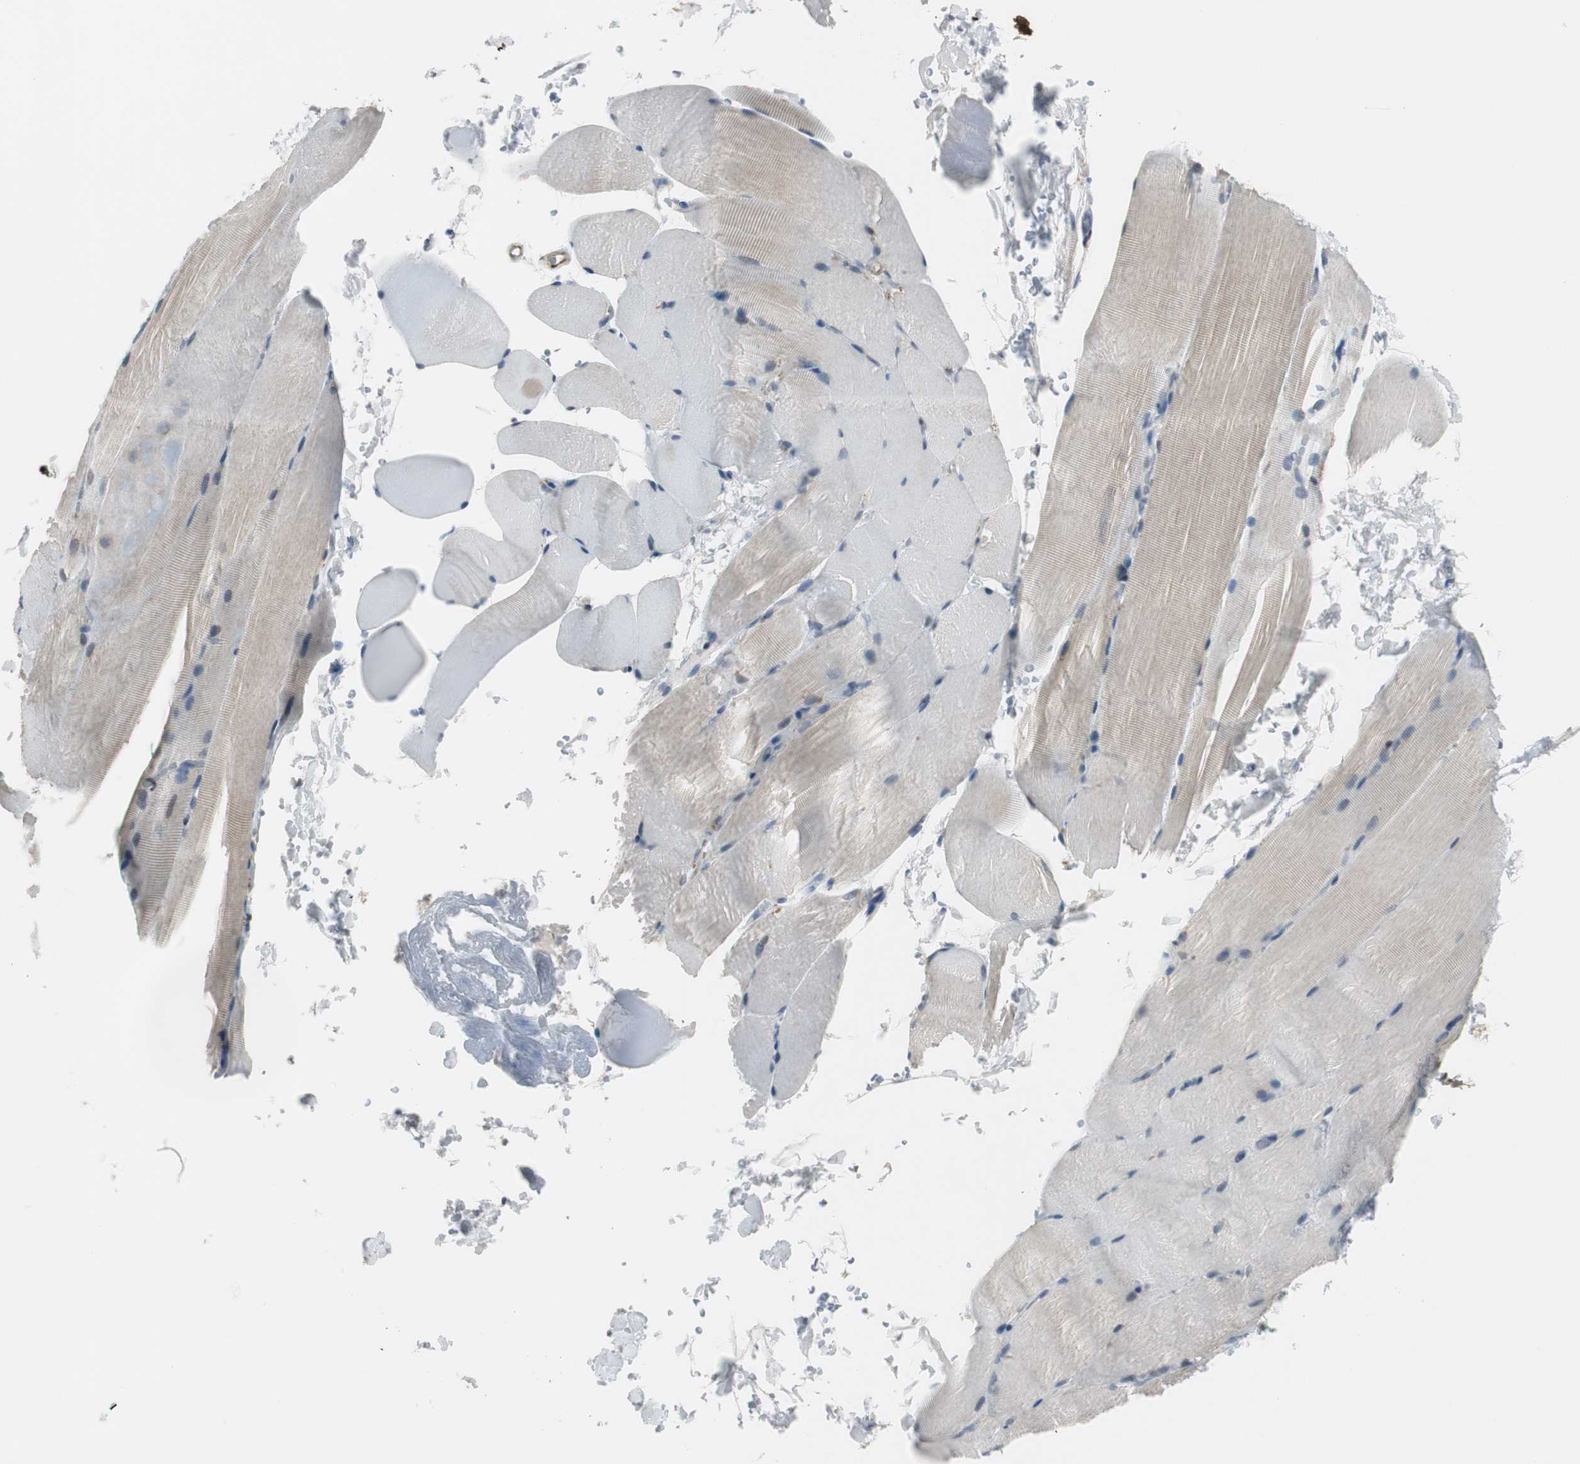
{"staining": {"intensity": "weak", "quantity": "<25%", "location": "cytoplasmic/membranous"}, "tissue": "skeletal muscle", "cell_type": "Myocytes", "image_type": "normal", "snomed": [{"axis": "morphology", "description": "Normal tissue, NOS"}, {"axis": "topography", "description": "Skeletal muscle"}, {"axis": "topography", "description": "Parathyroid gland"}], "caption": "Immunohistochemistry (IHC) image of unremarkable skeletal muscle stained for a protein (brown), which exhibits no positivity in myocytes. (DAB (3,3'-diaminobenzidine) IHC, high magnification).", "gene": "FHL2", "patient": {"sex": "female", "age": 37}}